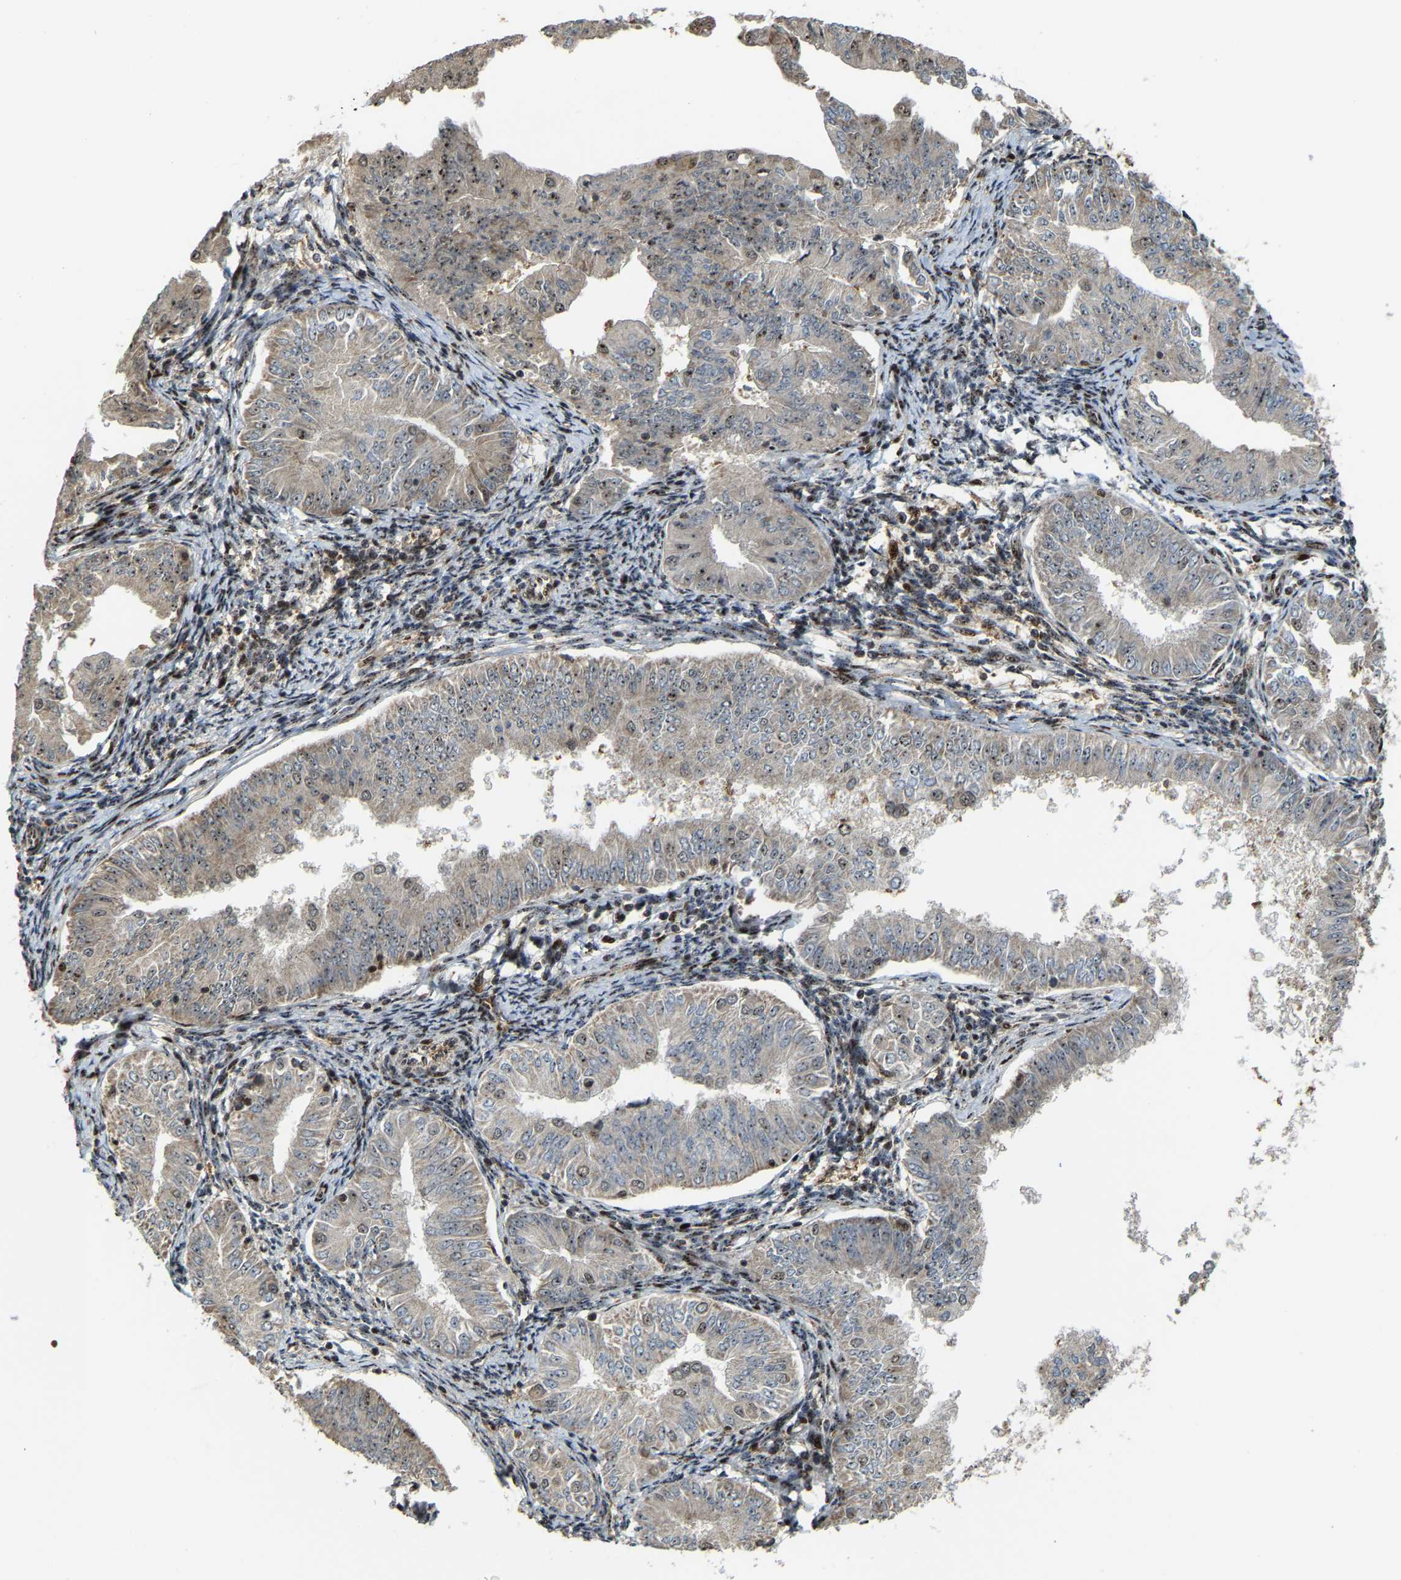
{"staining": {"intensity": "moderate", "quantity": "25%-75%", "location": "nuclear"}, "tissue": "endometrial cancer", "cell_type": "Tumor cells", "image_type": "cancer", "snomed": [{"axis": "morphology", "description": "Normal tissue, NOS"}, {"axis": "morphology", "description": "Adenocarcinoma, NOS"}, {"axis": "topography", "description": "Endometrium"}], "caption": "The histopathology image demonstrates immunohistochemical staining of endometrial cancer. There is moderate nuclear expression is seen in approximately 25%-75% of tumor cells.", "gene": "ZNF687", "patient": {"sex": "female", "age": 53}}